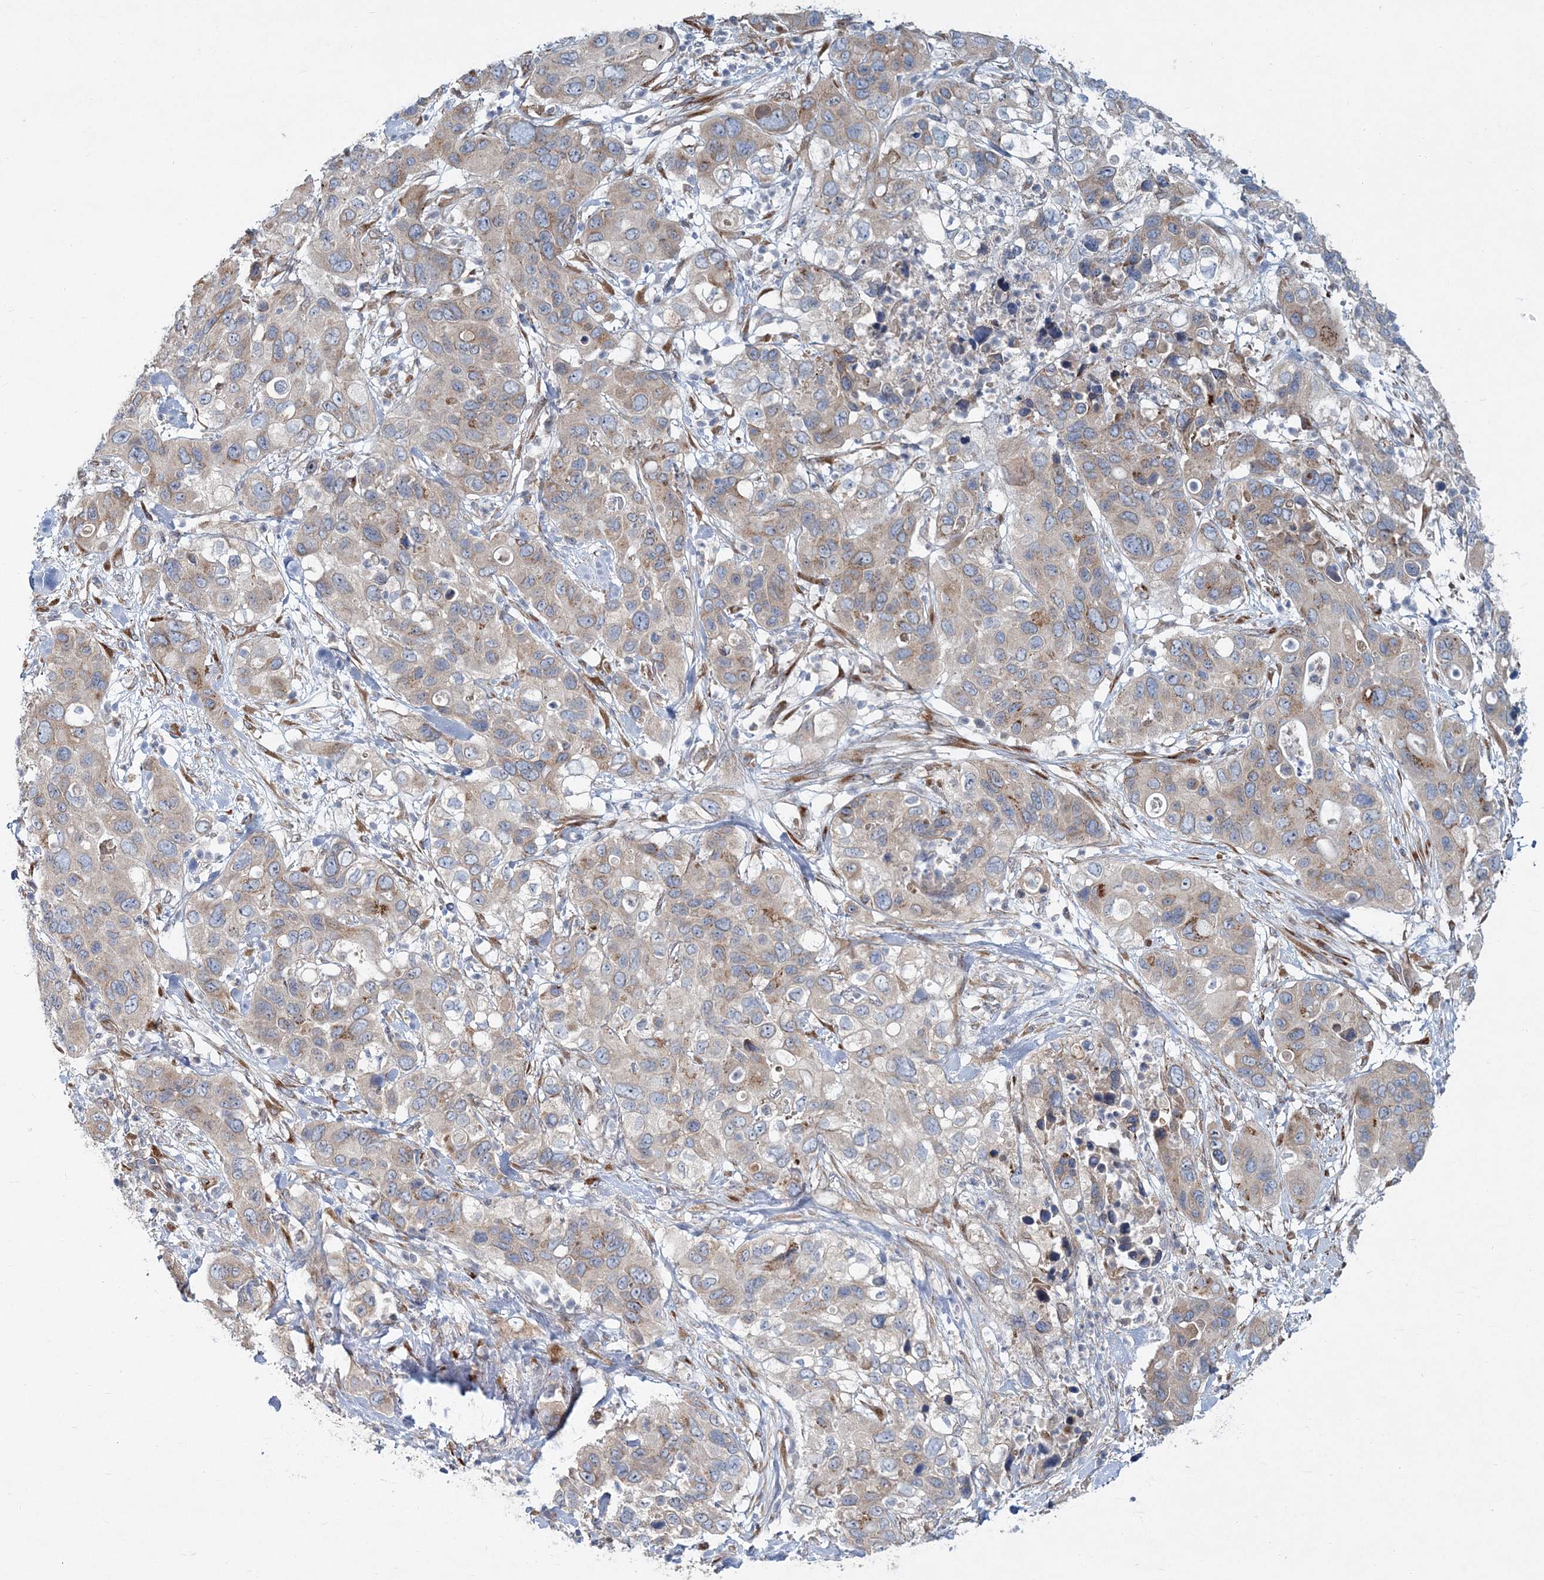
{"staining": {"intensity": "weak", "quantity": "<25%", "location": "cytoplasmic/membranous"}, "tissue": "pancreatic cancer", "cell_type": "Tumor cells", "image_type": "cancer", "snomed": [{"axis": "morphology", "description": "Adenocarcinoma, NOS"}, {"axis": "topography", "description": "Pancreas"}], "caption": "High power microscopy micrograph of an immunohistochemistry micrograph of pancreatic cancer, revealing no significant positivity in tumor cells.", "gene": "NBAS", "patient": {"sex": "female", "age": 71}}